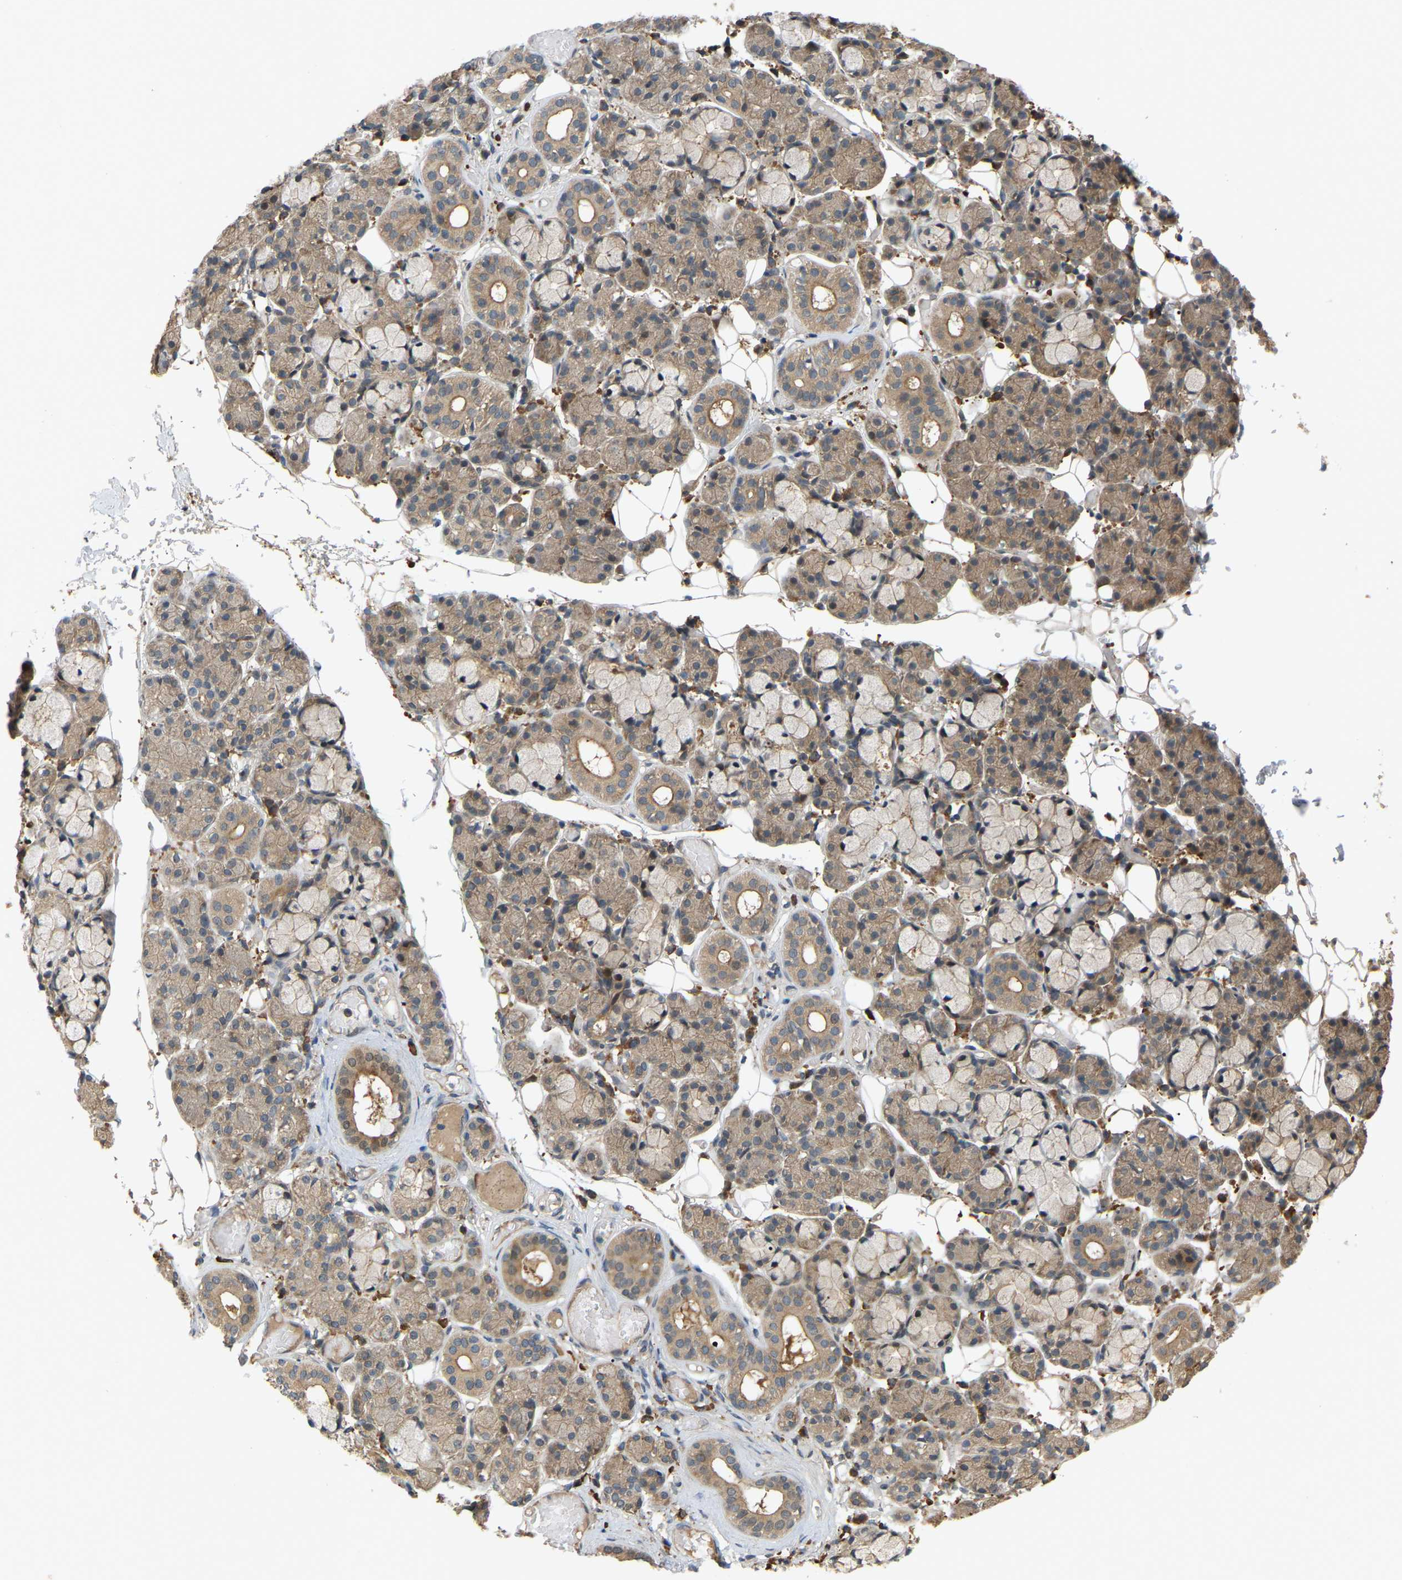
{"staining": {"intensity": "moderate", "quantity": "<25%", "location": "cytoplasmic/membranous"}, "tissue": "salivary gland", "cell_type": "Glandular cells", "image_type": "normal", "snomed": [{"axis": "morphology", "description": "Normal tissue, NOS"}, {"axis": "topography", "description": "Salivary gland"}], "caption": "This image demonstrates unremarkable salivary gland stained with IHC to label a protein in brown. The cytoplasmic/membranous of glandular cells show moderate positivity for the protein. Nuclei are counter-stained blue.", "gene": "CROT", "patient": {"sex": "male", "age": 63}}